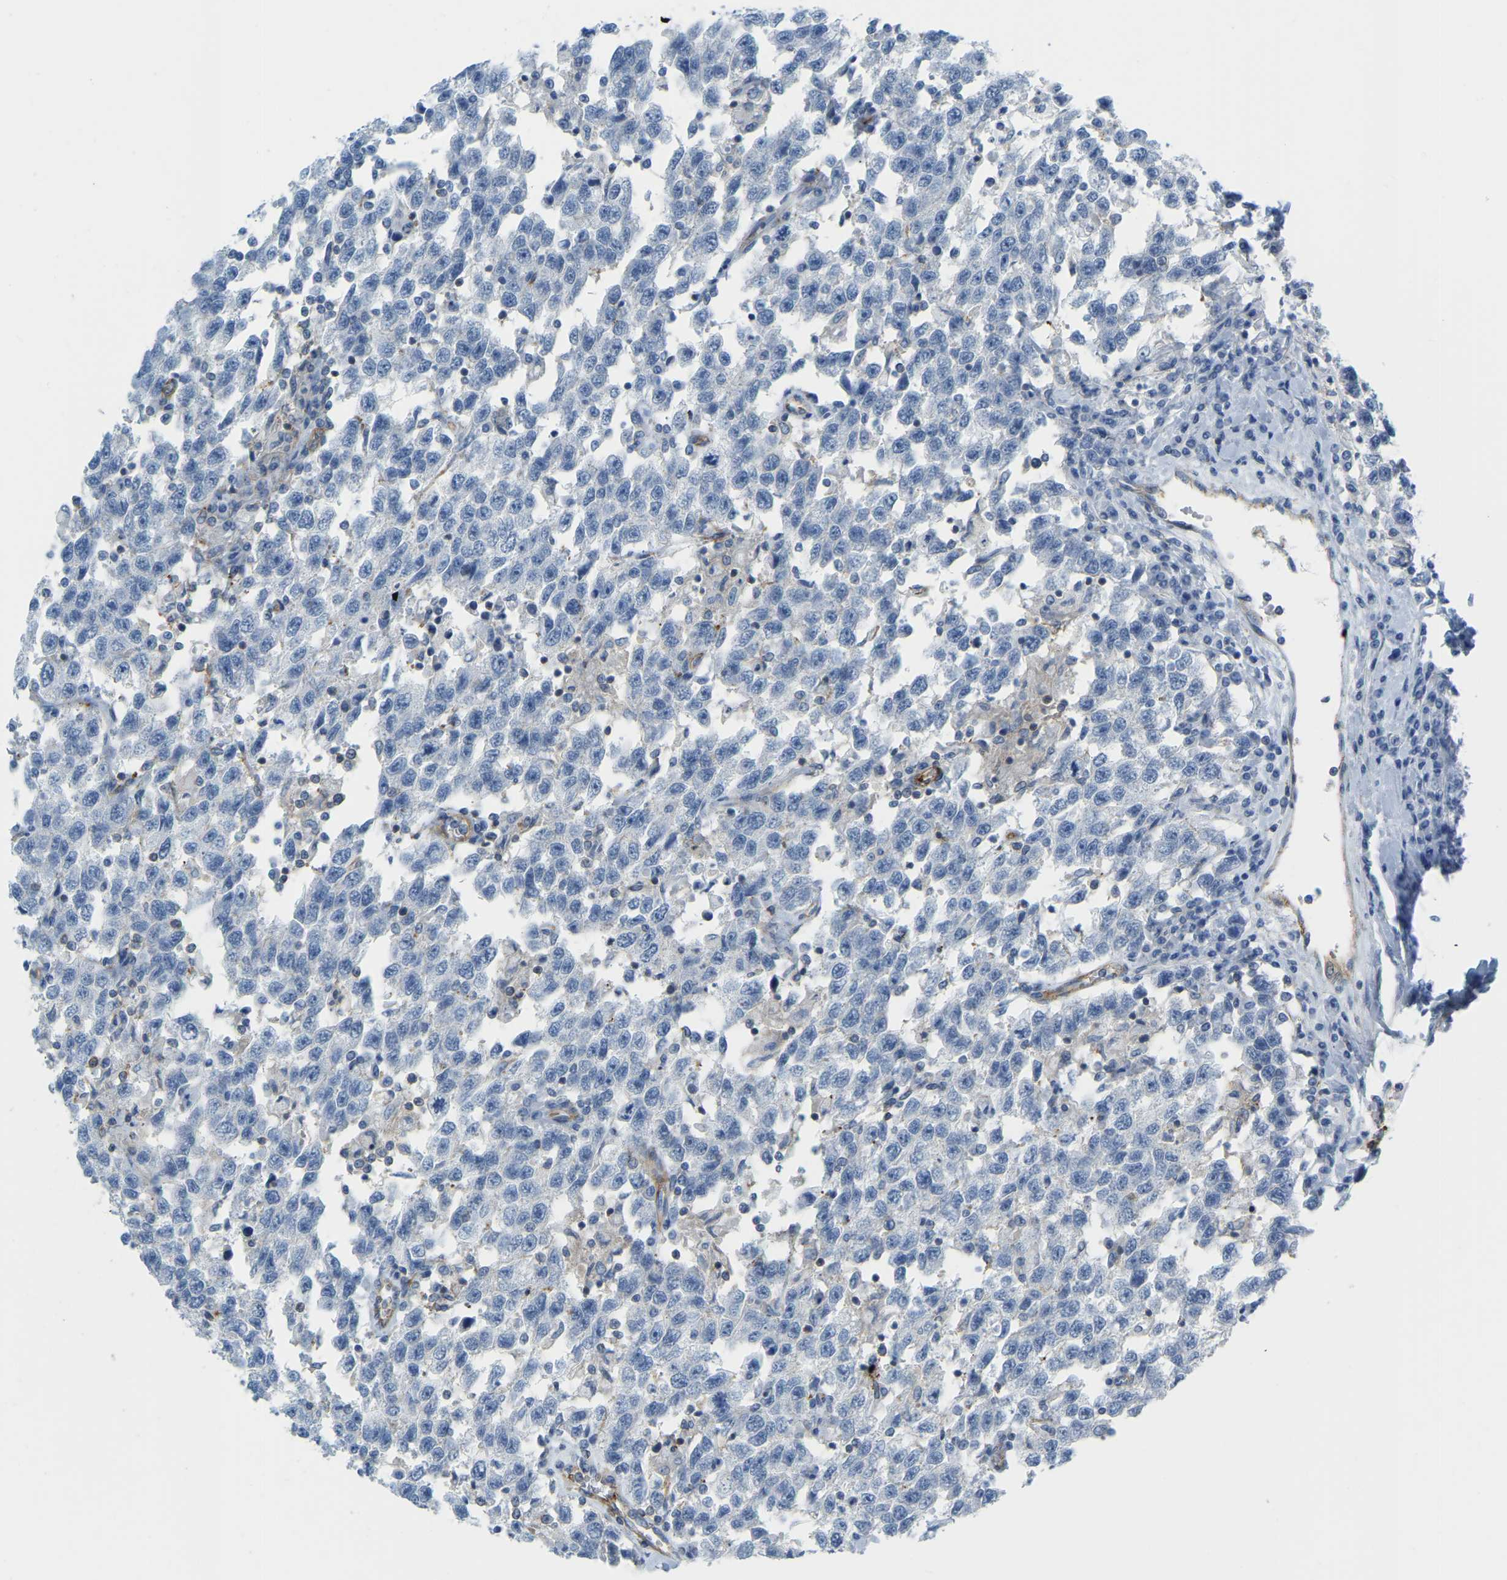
{"staining": {"intensity": "negative", "quantity": "none", "location": "none"}, "tissue": "testis cancer", "cell_type": "Tumor cells", "image_type": "cancer", "snomed": [{"axis": "morphology", "description": "Seminoma, NOS"}, {"axis": "topography", "description": "Testis"}], "caption": "Immunohistochemistry (IHC) micrograph of seminoma (testis) stained for a protein (brown), which reveals no positivity in tumor cells.", "gene": "MYL3", "patient": {"sex": "male", "age": 41}}